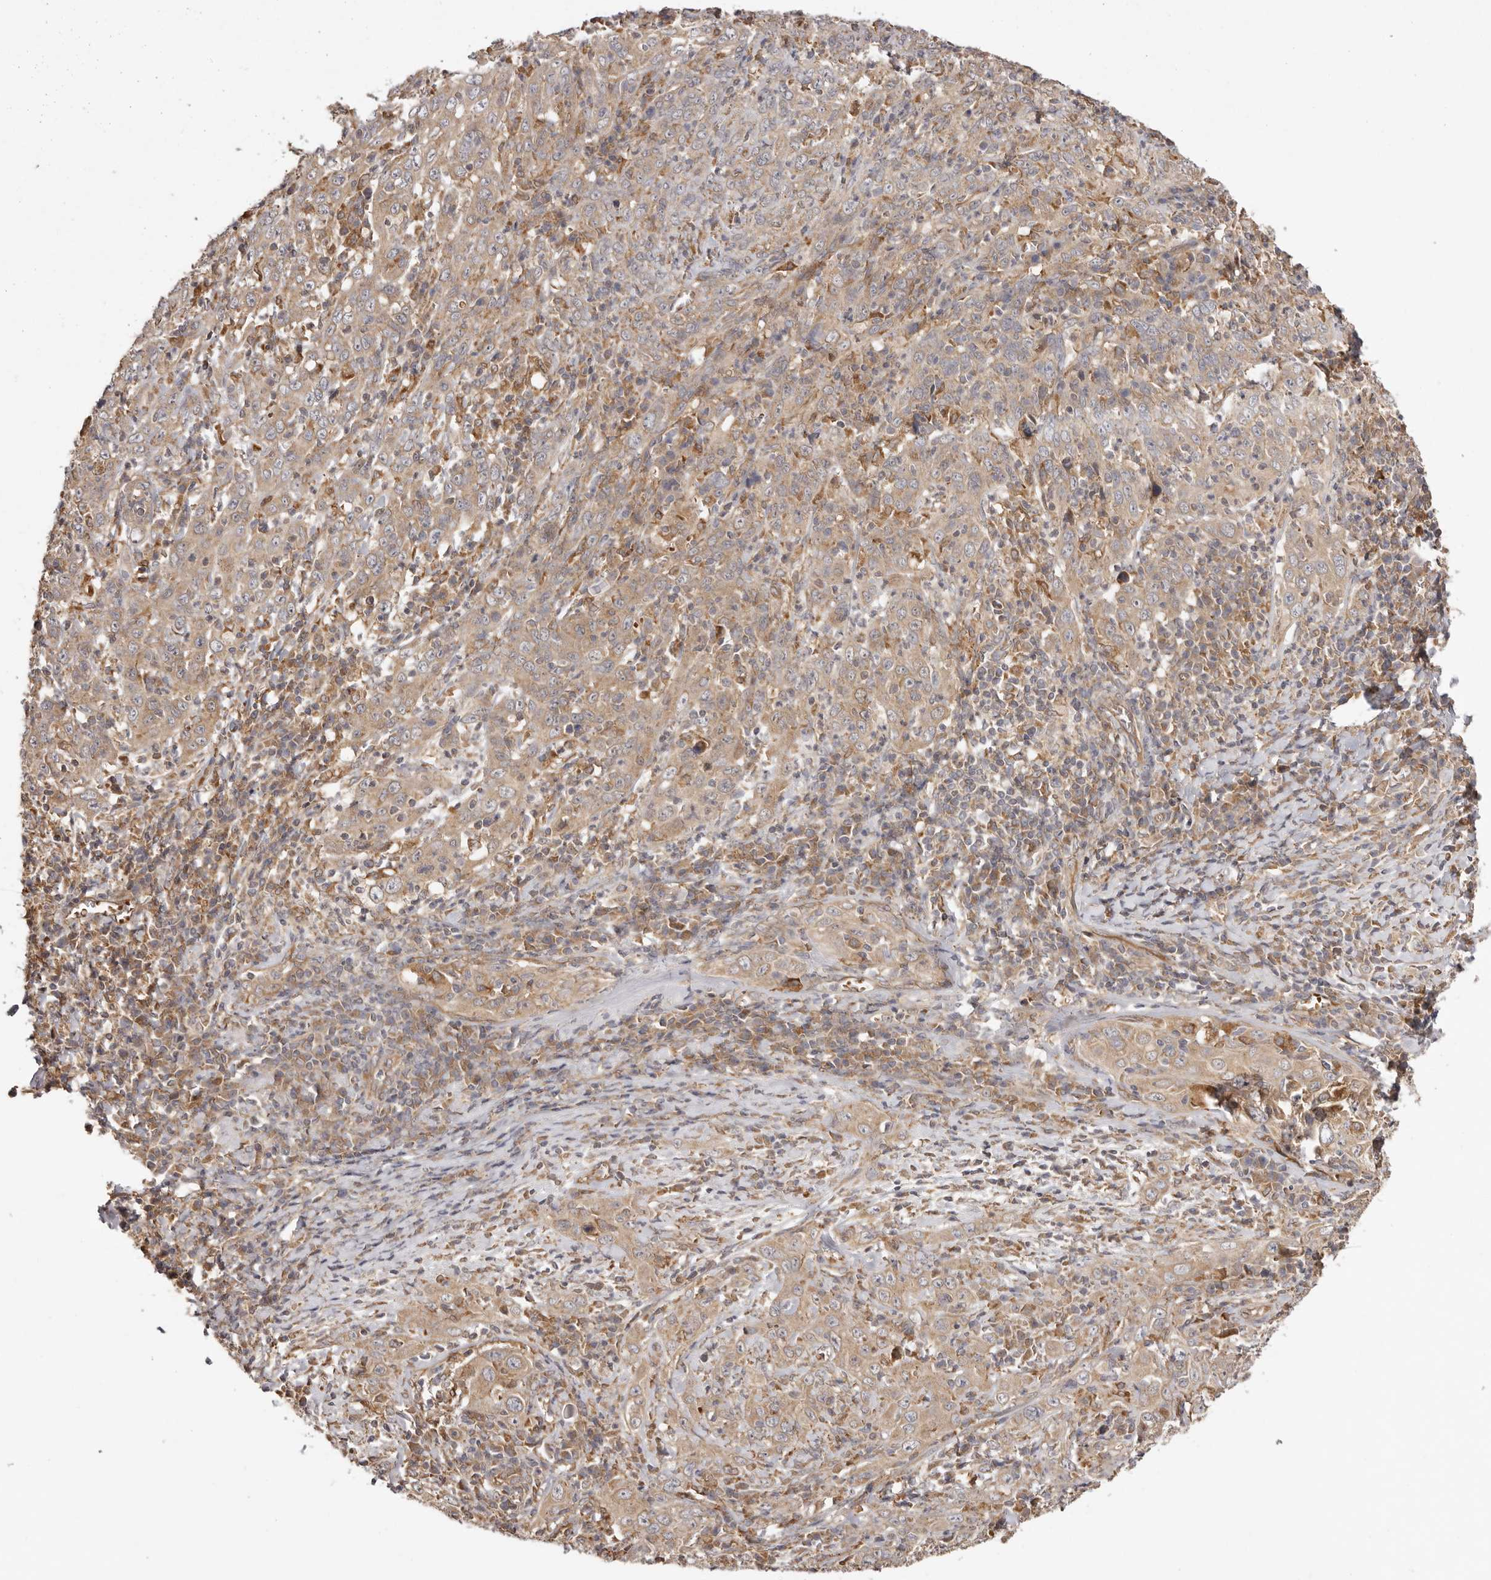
{"staining": {"intensity": "weak", "quantity": ">75%", "location": "cytoplasmic/membranous"}, "tissue": "cervical cancer", "cell_type": "Tumor cells", "image_type": "cancer", "snomed": [{"axis": "morphology", "description": "Squamous cell carcinoma, NOS"}, {"axis": "topography", "description": "Cervix"}], "caption": "Cervical cancer (squamous cell carcinoma) stained with DAB (3,3'-diaminobenzidine) immunohistochemistry displays low levels of weak cytoplasmic/membranous positivity in approximately >75% of tumor cells.", "gene": "UBR2", "patient": {"sex": "female", "age": 46}}